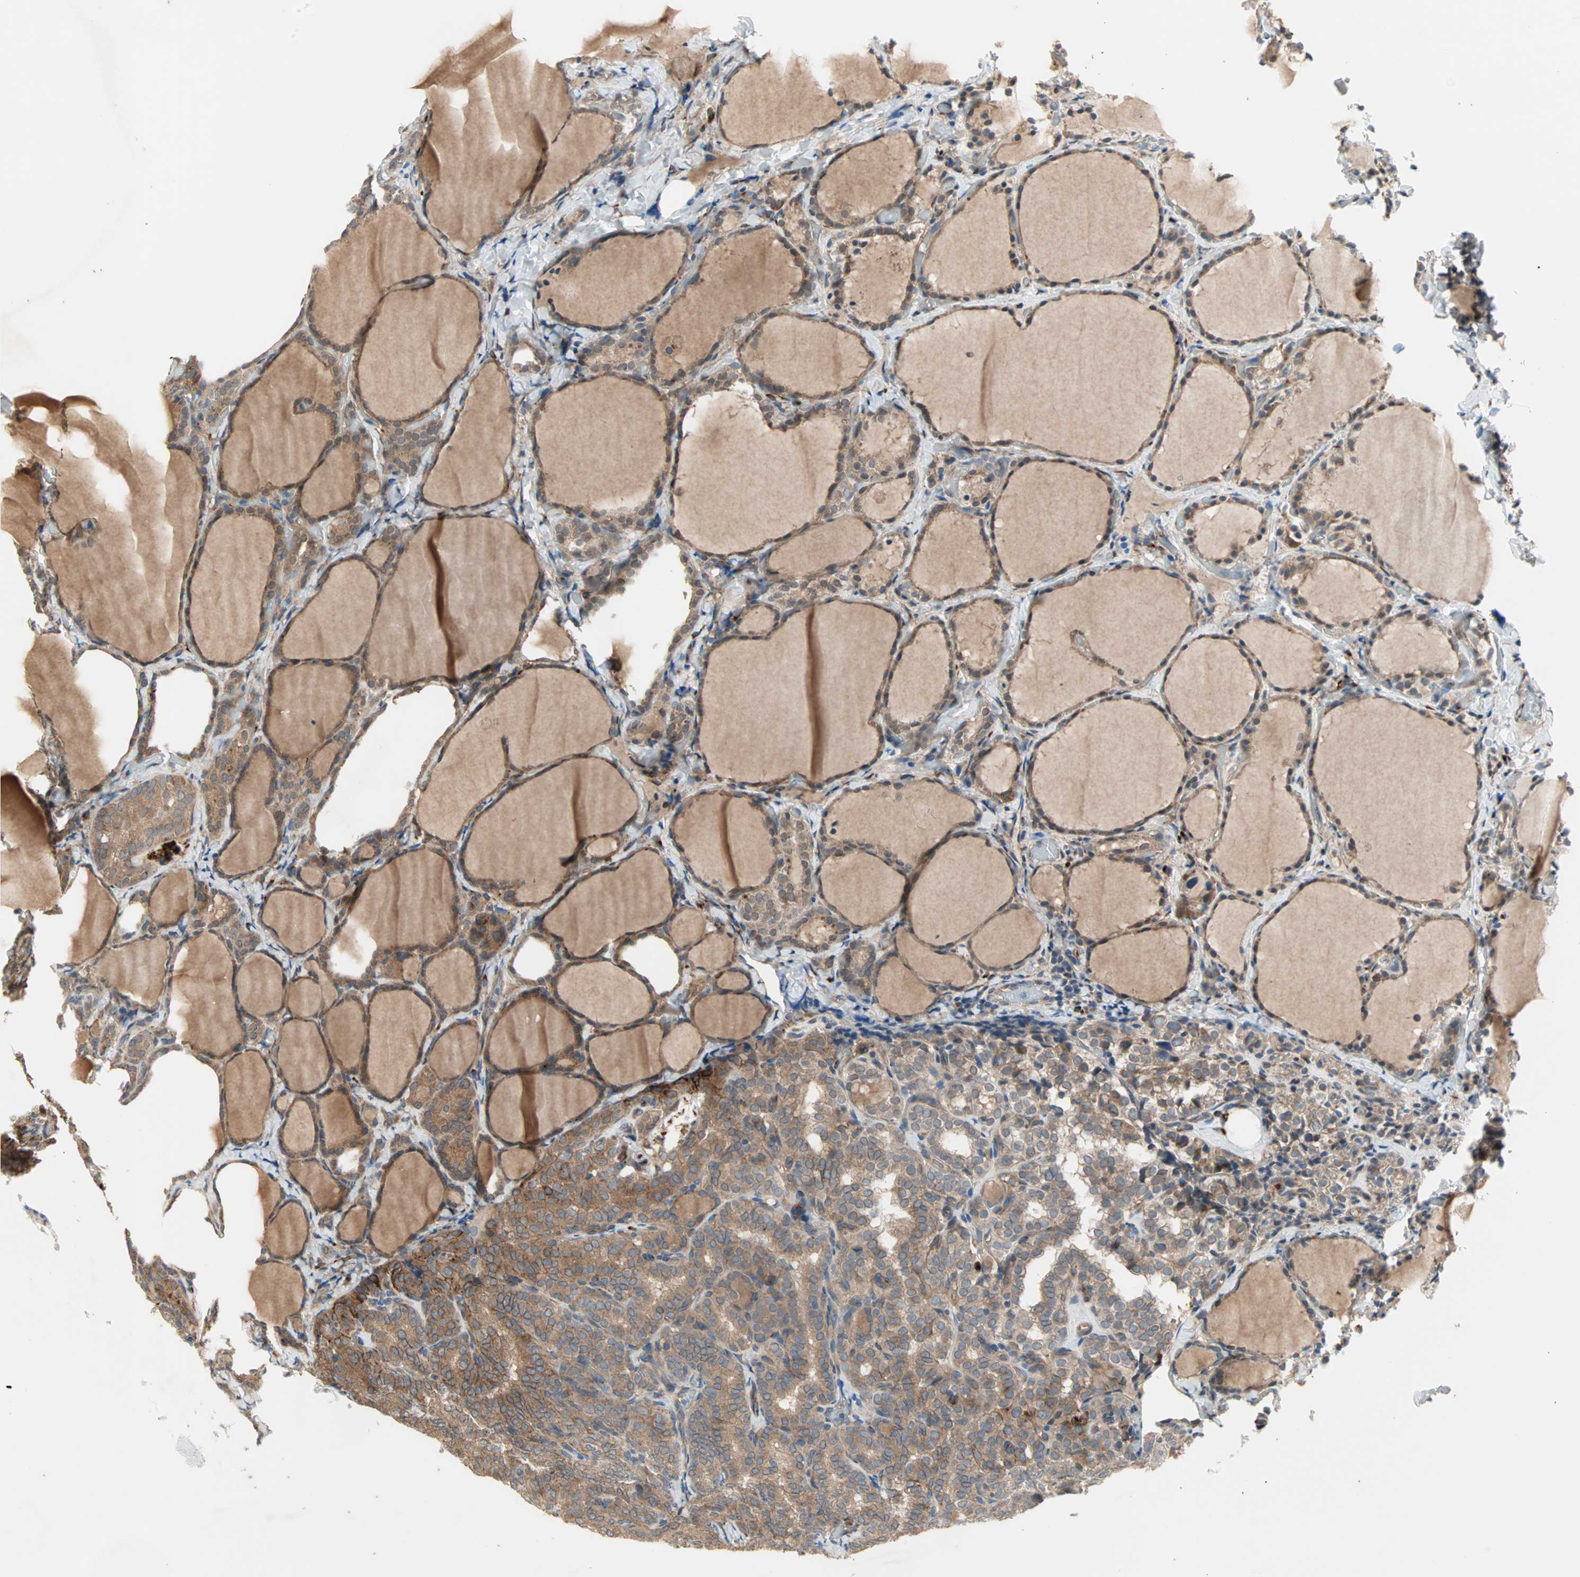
{"staining": {"intensity": "moderate", "quantity": ">75%", "location": "cytoplasmic/membranous"}, "tissue": "thyroid cancer", "cell_type": "Tumor cells", "image_type": "cancer", "snomed": [{"axis": "morphology", "description": "Normal tissue, NOS"}, {"axis": "morphology", "description": "Papillary adenocarcinoma, NOS"}, {"axis": "topography", "description": "Thyroid gland"}], "caption": "Thyroid cancer (papillary adenocarcinoma) stained with a protein marker reveals moderate staining in tumor cells.", "gene": "PDE8A", "patient": {"sex": "female", "age": 30}}